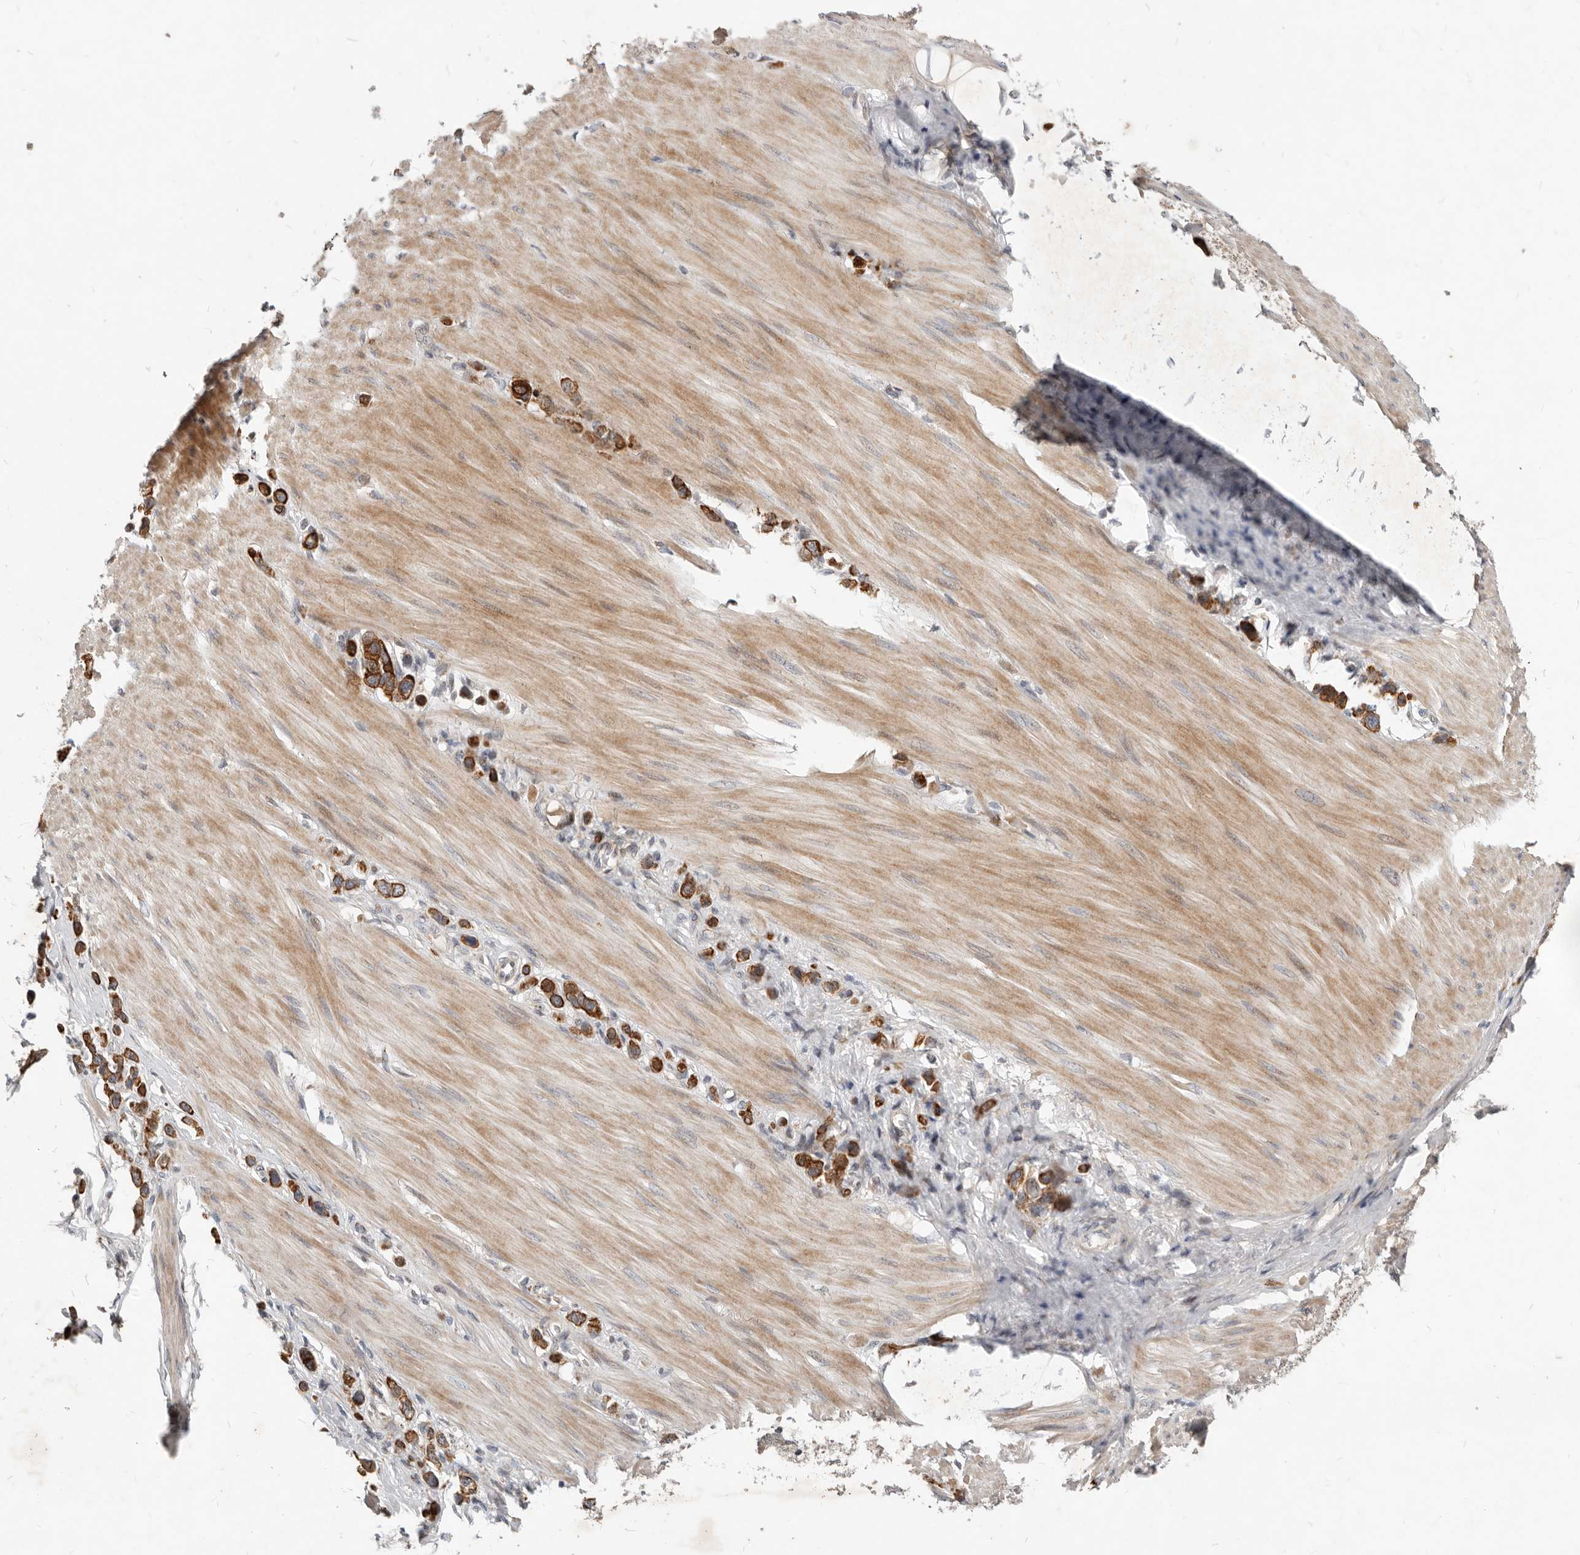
{"staining": {"intensity": "strong", "quantity": ">75%", "location": "cytoplasmic/membranous"}, "tissue": "stomach cancer", "cell_type": "Tumor cells", "image_type": "cancer", "snomed": [{"axis": "morphology", "description": "Adenocarcinoma, NOS"}, {"axis": "topography", "description": "Stomach"}], "caption": "This is a photomicrograph of immunohistochemistry (IHC) staining of stomach cancer (adenocarcinoma), which shows strong expression in the cytoplasmic/membranous of tumor cells.", "gene": "NPY4R", "patient": {"sex": "female", "age": 65}}